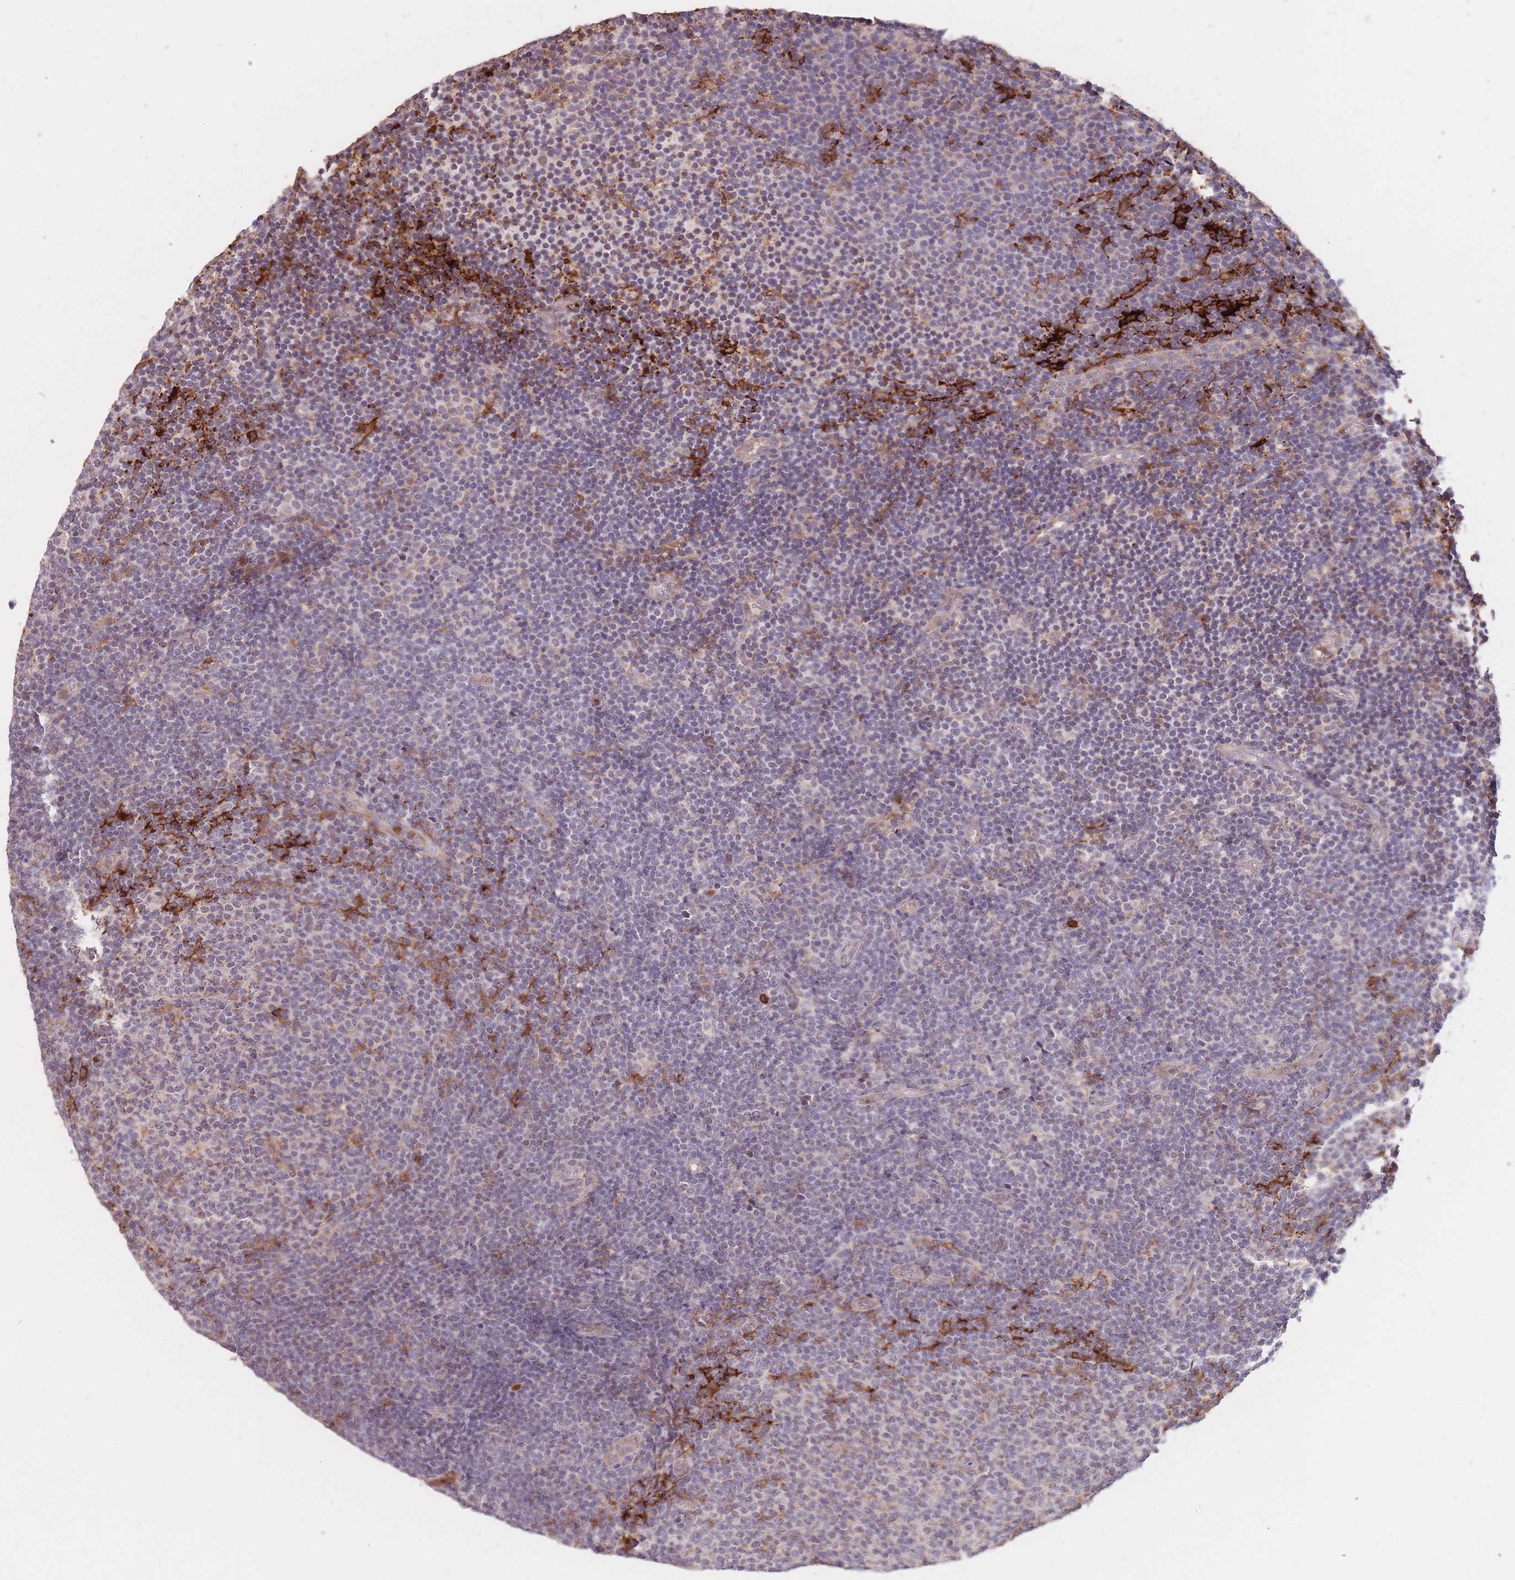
{"staining": {"intensity": "negative", "quantity": "none", "location": "none"}, "tissue": "lymphoma", "cell_type": "Tumor cells", "image_type": "cancer", "snomed": [{"axis": "morphology", "description": "Malignant lymphoma, non-Hodgkin's type, Low grade"}, {"axis": "topography", "description": "Lymph node"}], "caption": "Tumor cells show no significant protein expression in lymphoma.", "gene": "IGF2BP2", "patient": {"sex": "male", "age": 66}}